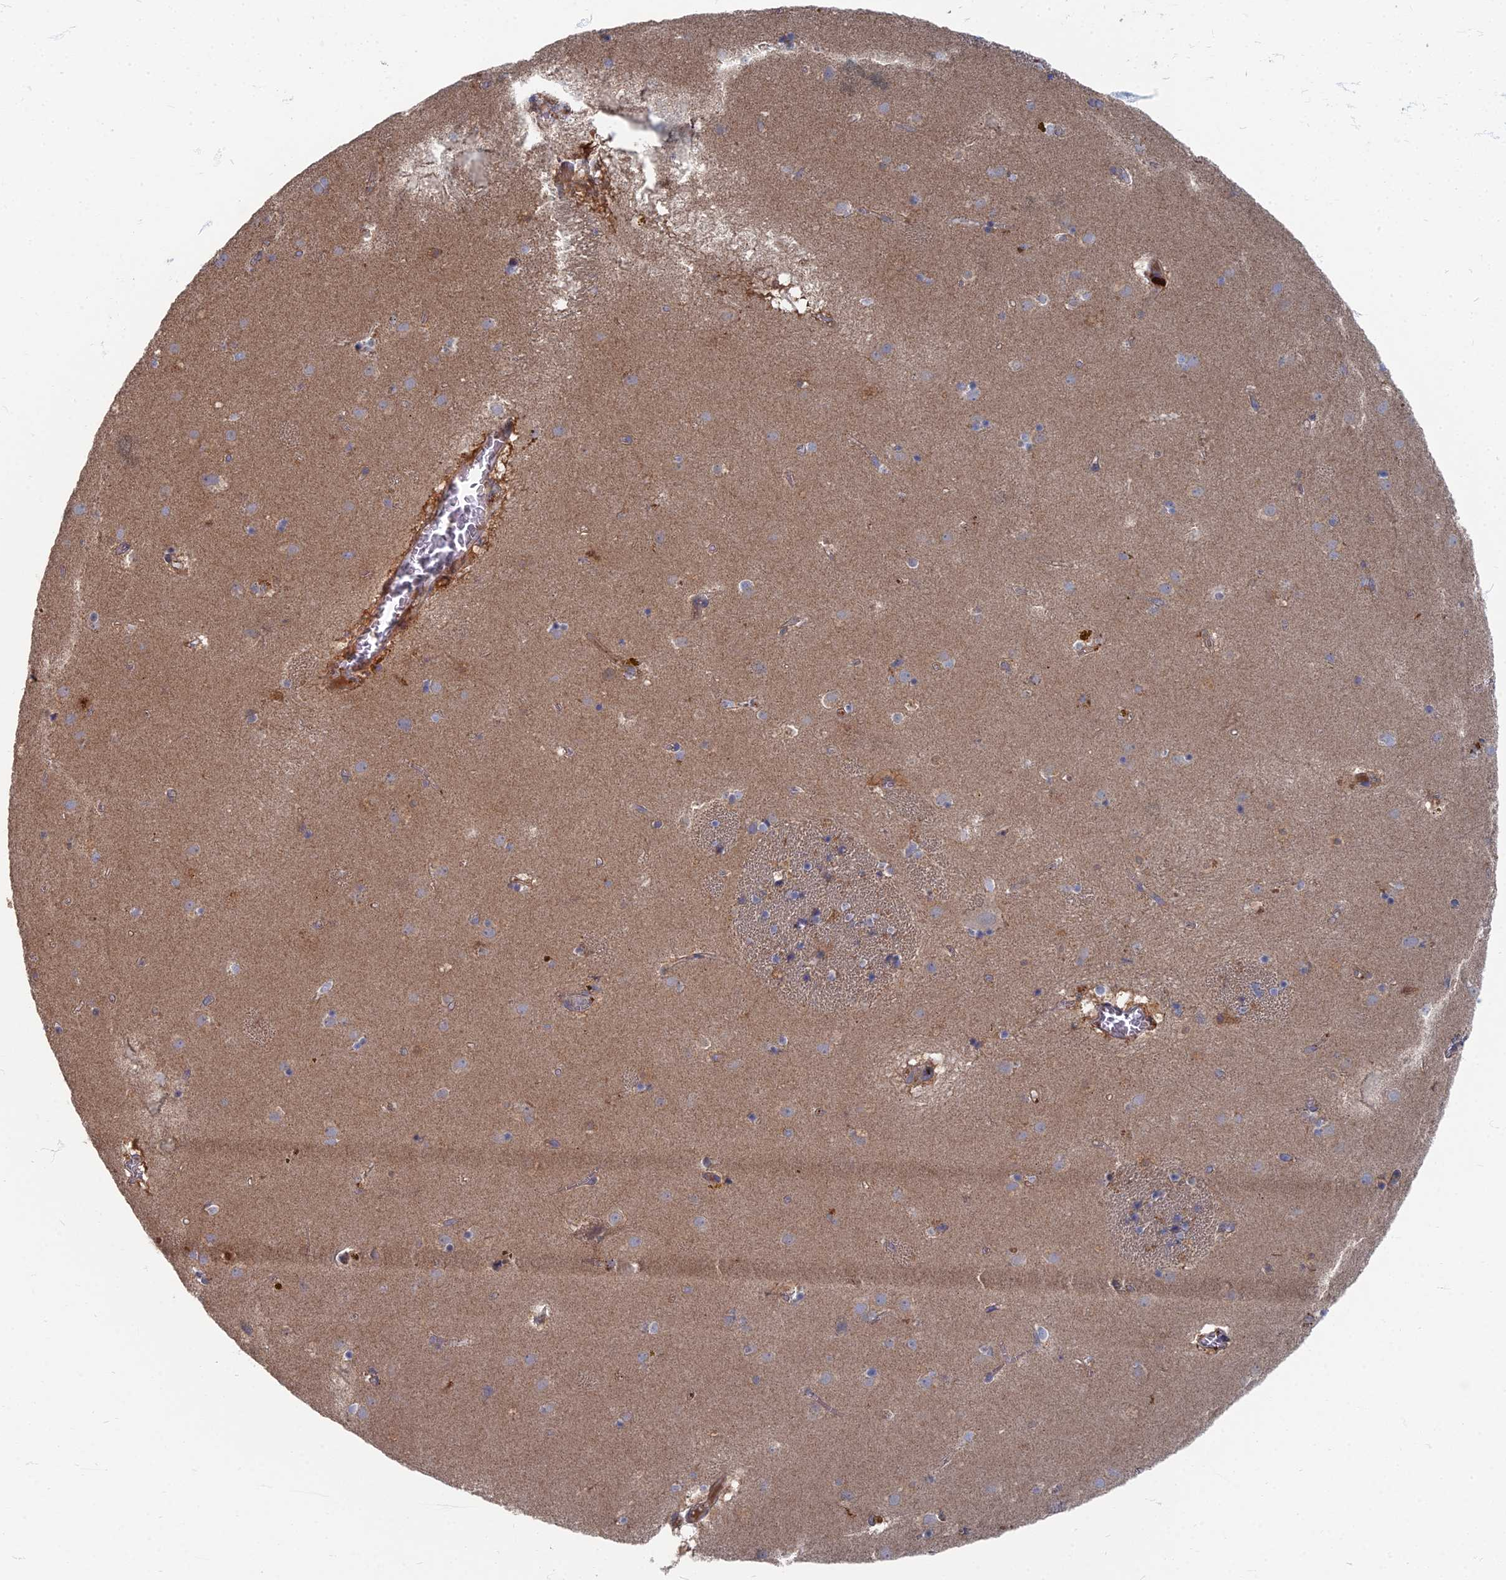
{"staining": {"intensity": "negative", "quantity": "none", "location": "none"}, "tissue": "caudate", "cell_type": "Glial cells", "image_type": "normal", "snomed": [{"axis": "morphology", "description": "Normal tissue, NOS"}, {"axis": "topography", "description": "Lateral ventricle wall"}], "caption": "This image is of benign caudate stained with immunohistochemistry to label a protein in brown with the nuclei are counter-stained blue. There is no positivity in glial cells.", "gene": "PPCDC", "patient": {"sex": "male", "age": 70}}